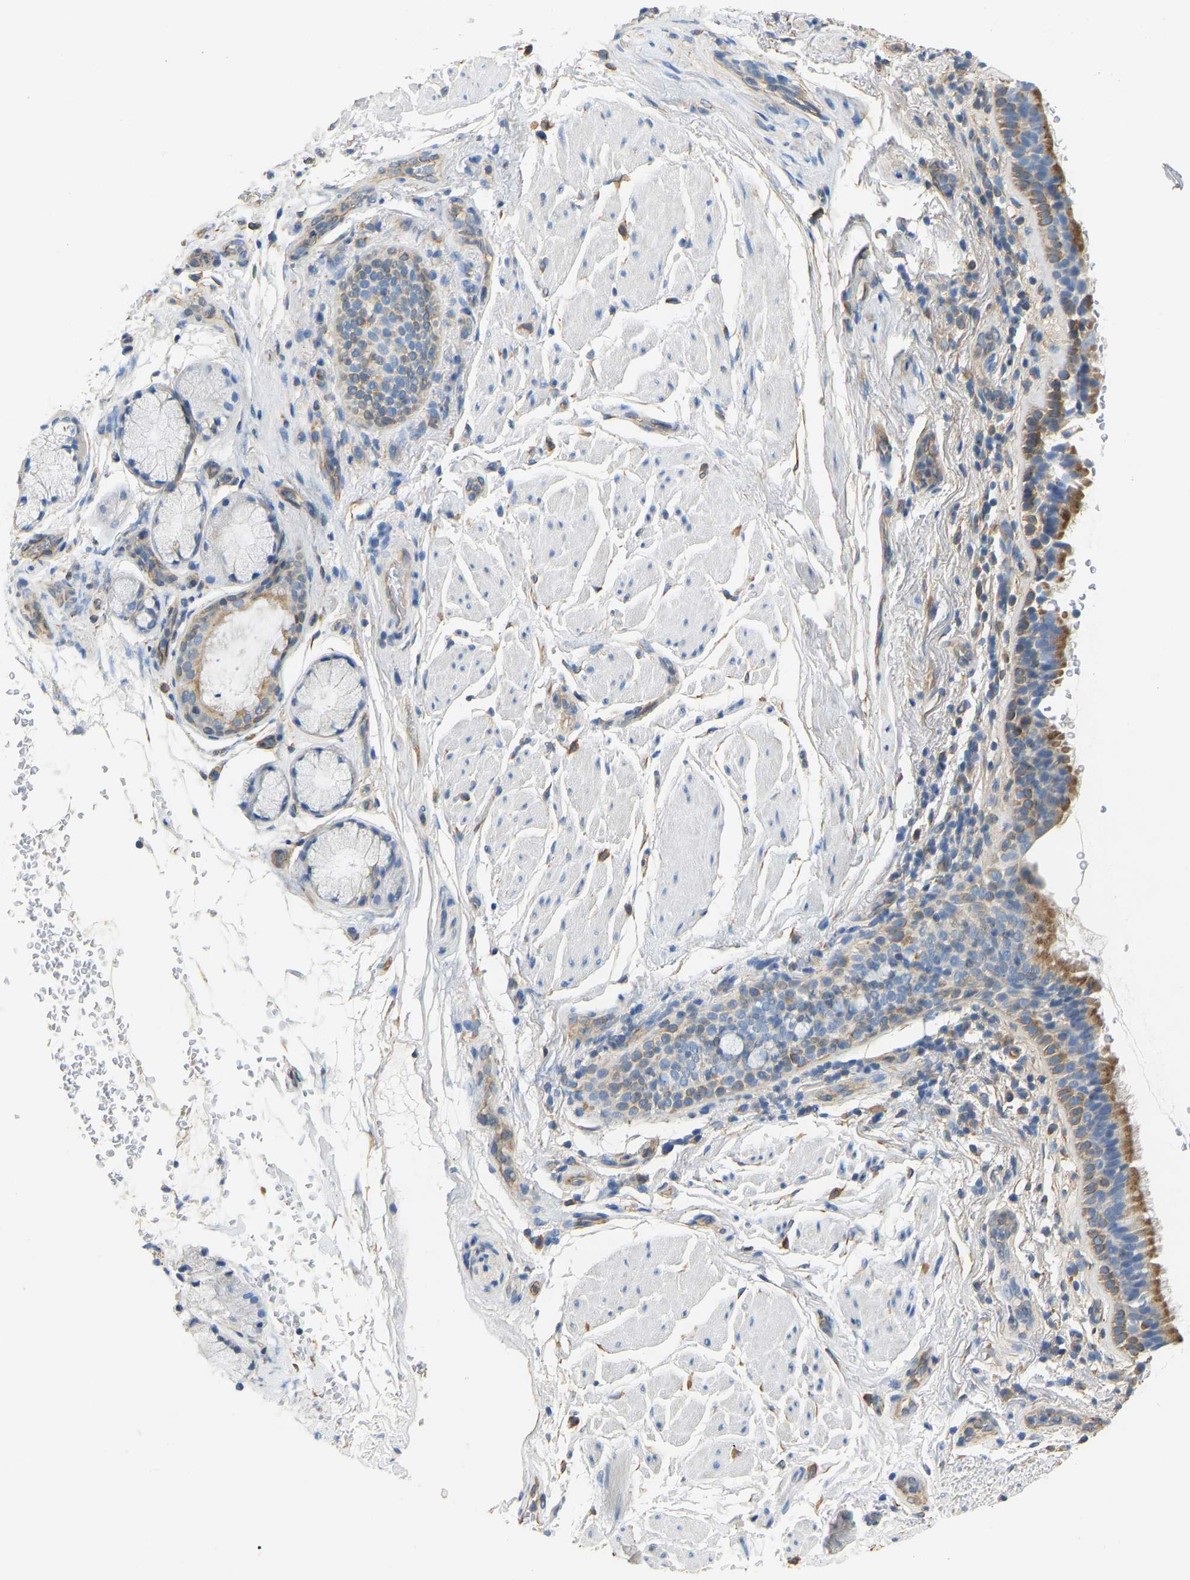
{"staining": {"intensity": "moderate", "quantity": "25%-75%", "location": "cytoplasmic/membranous"}, "tissue": "bronchus", "cell_type": "Respiratory epithelial cells", "image_type": "normal", "snomed": [{"axis": "morphology", "description": "Normal tissue, NOS"}, {"axis": "morphology", "description": "Inflammation, NOS"}, {"axis": "topography", "description": "Cartilage tissue"}, {"axis": "topography", "description": "Bronchus"}], "caption": "Immunohistochemical staining of unremarkable human bronchus shows medium levels of moderate cytoplasmic/membranous staining in about 25%-75% of respiratory epithelial cells.", "gene": "TECTA", "patient": {"sex": "male", "age": 77}}